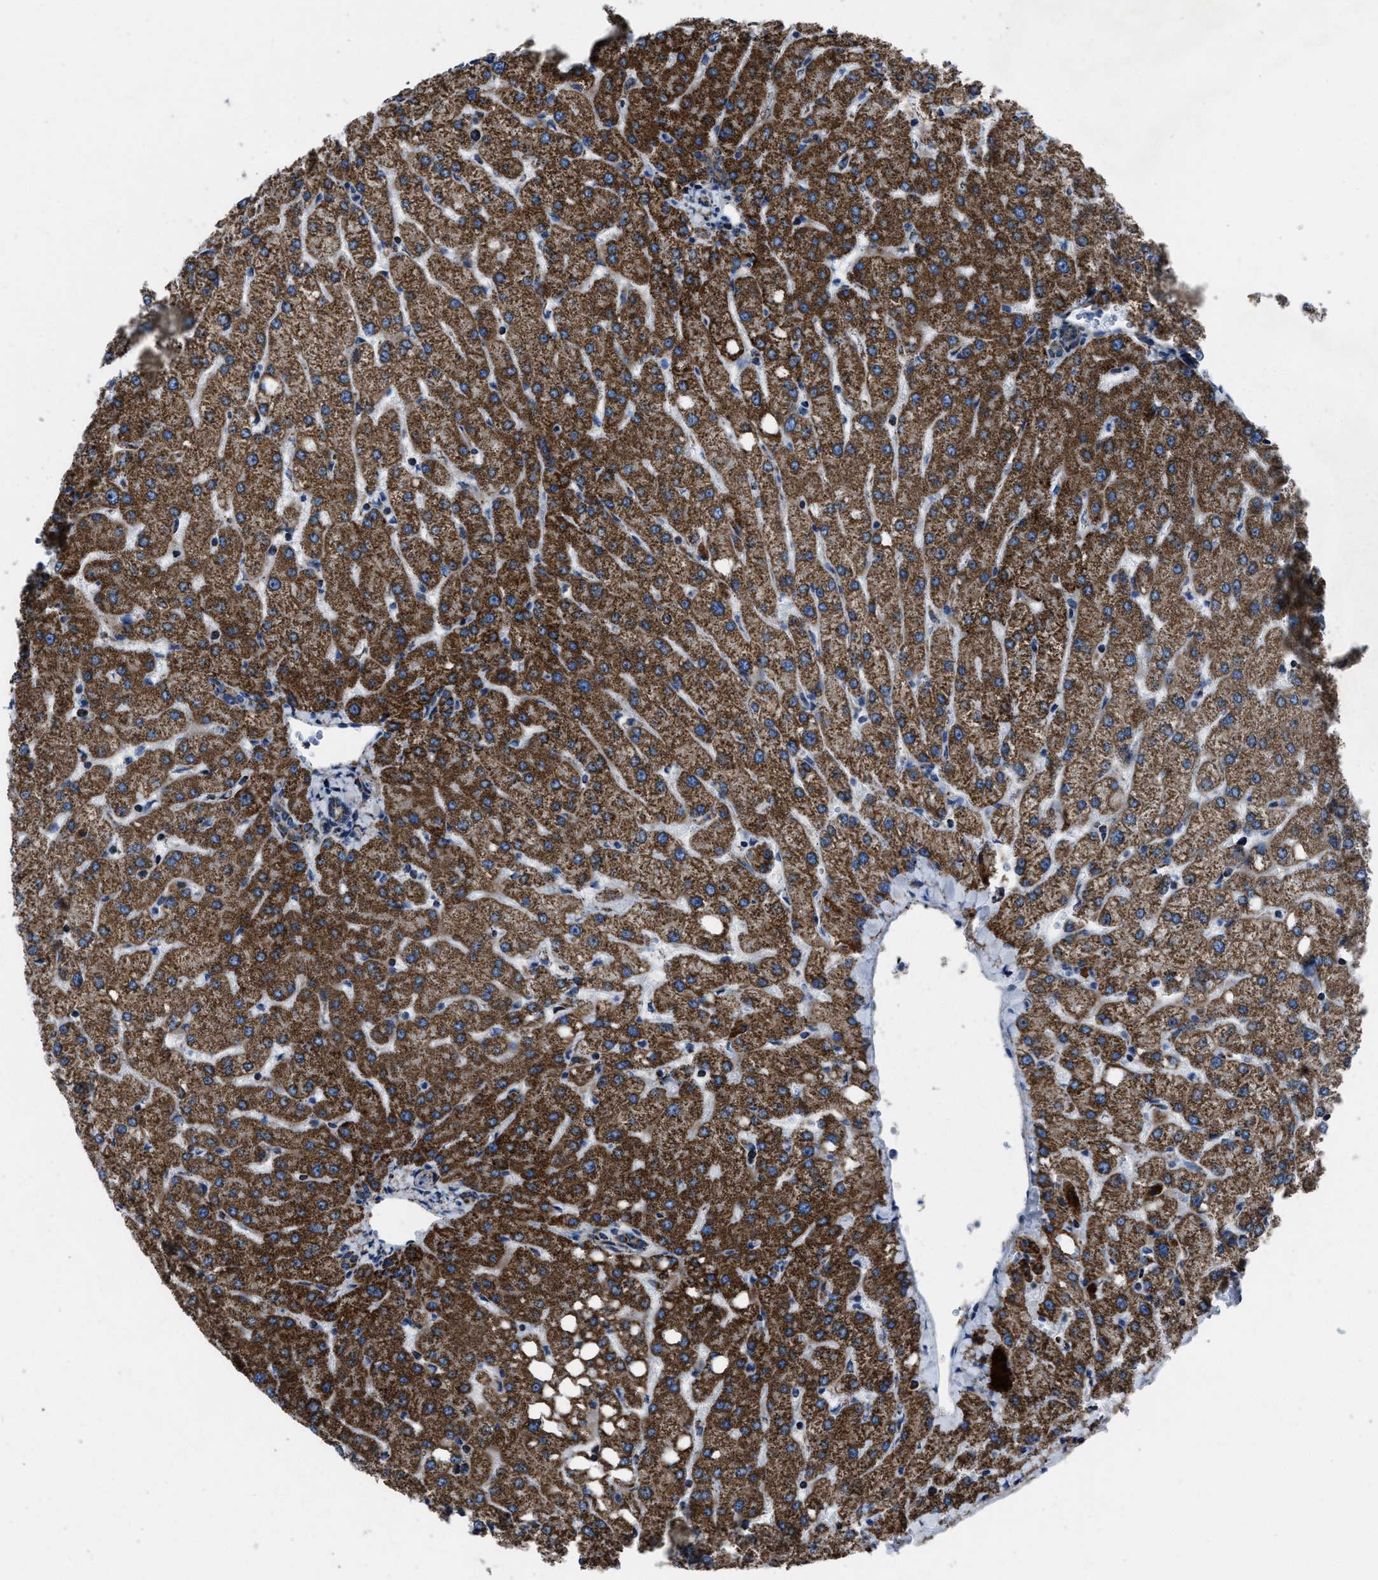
{"staining": {"intensity": "moderate", "quantity": ">75%", "location": "cytoplasmic/membranous"}, "tissue": "liver", "cell_type": "Cholangiocytes", "image_type": "normal", "snomed": [{"axis": "morphology", "description": "Normal tissue, NOS"}, {"axis": "topography", "description": "Liver"}], "caption": "Immunohistochemistry histopathology image of benign liver stained for a protein (brown), which reveals medium levels of moderate cytoplasmic/membranous staining in about >75% of cholangiocytes.", "gene": "NSD3", "patient": {"sex": "female", "age": 54}}